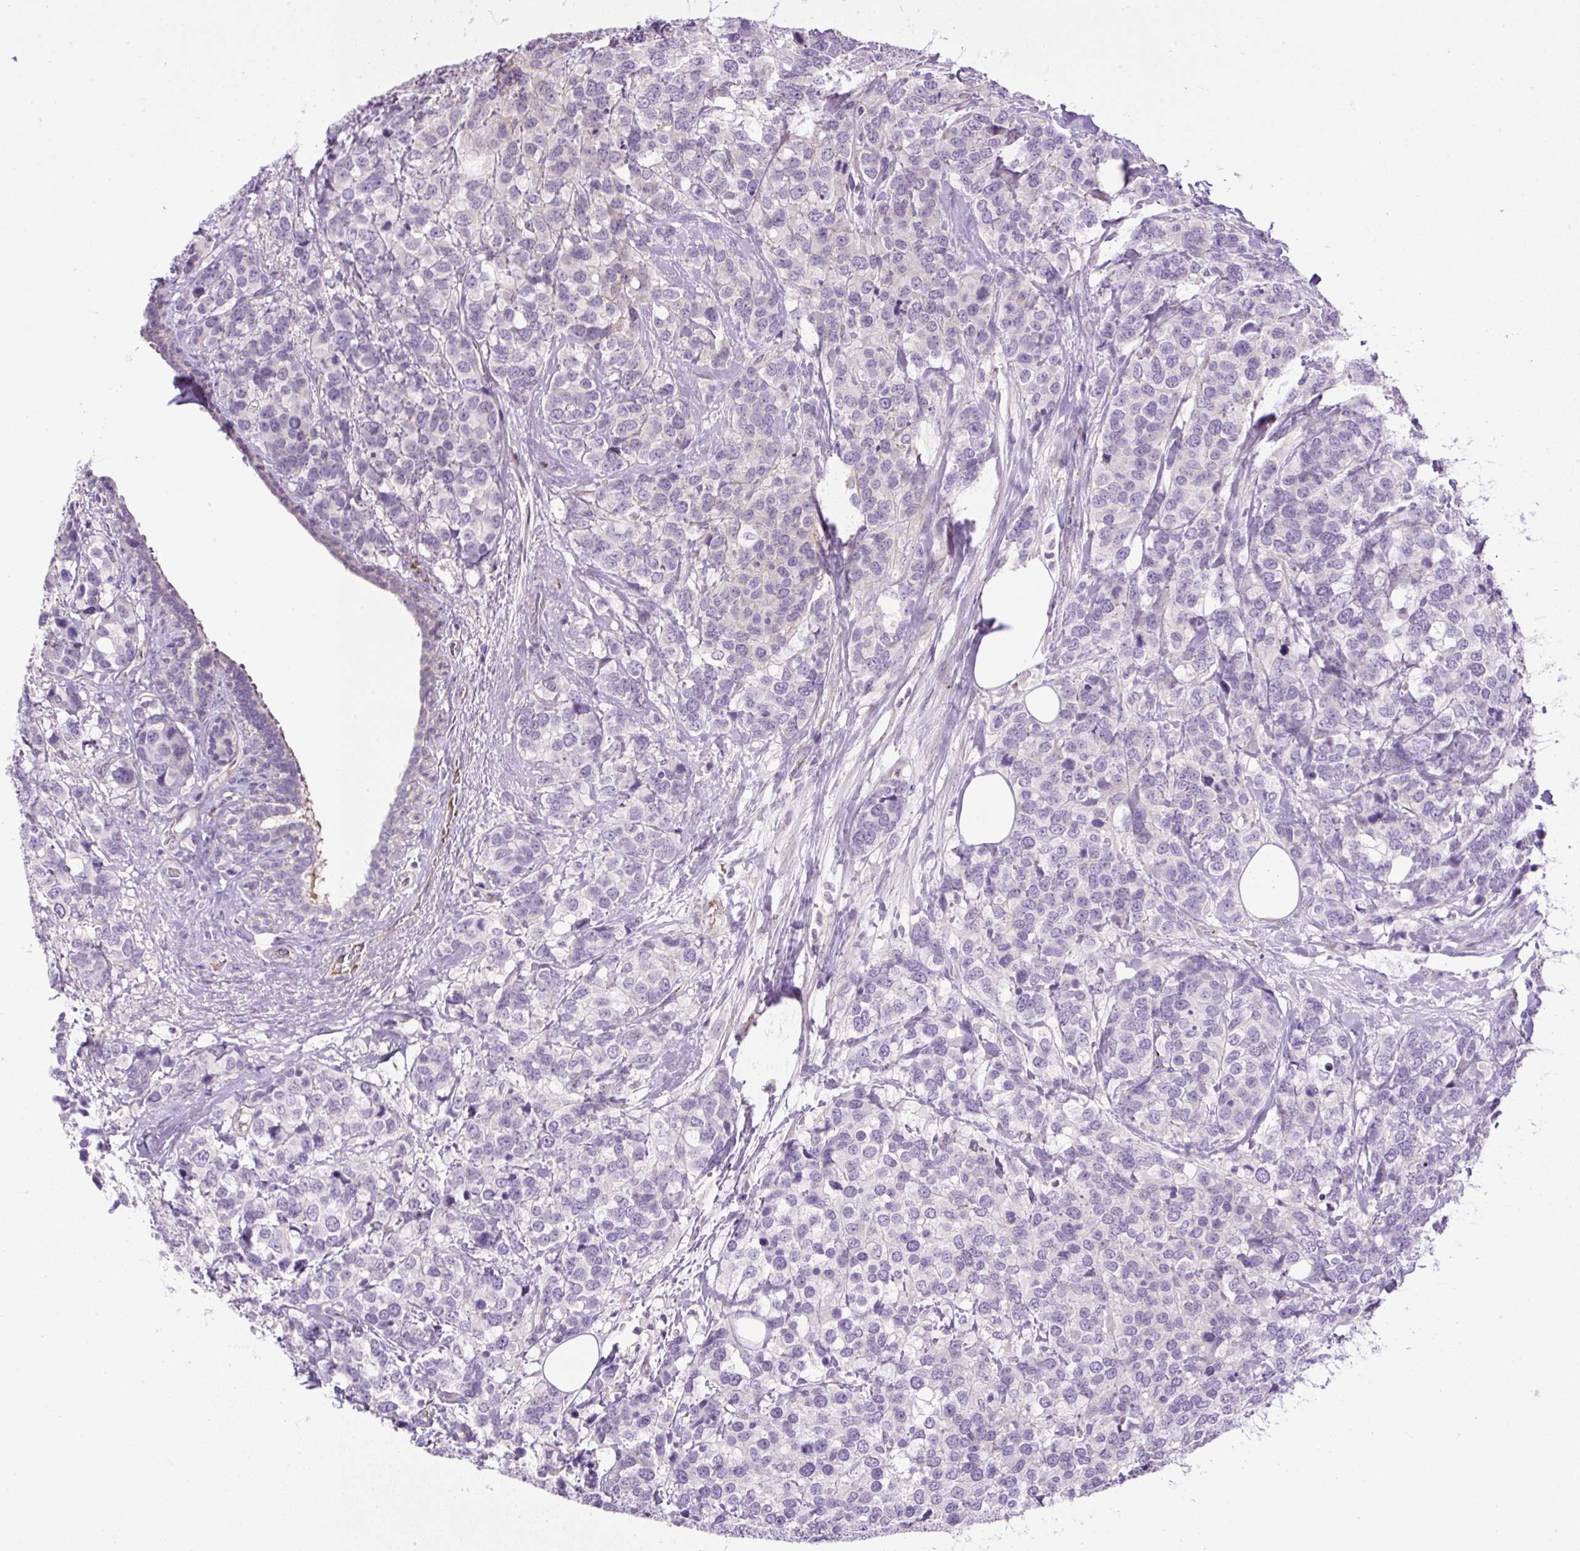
{"staining": {"intensity": "negative", "quantity": "none", "location": "none"}, "tissue": "breast cancer", "cell_type": "Tumor cells", "image_type": "cancer", "snomed": [{"axis": "morphology", "description": "Lobular carcinoma"}, {"axis": "topography", "description": "Breast"}], "caption": "Immunohistochemistry of lobular carcinoma (breast) displays no expression in tumor cells. (DAB immunohistochemistry (IHC) with hematoxylin counter stain).", "gene": "LEFTY2", "patient": {"sex": "female", "age": 59}}